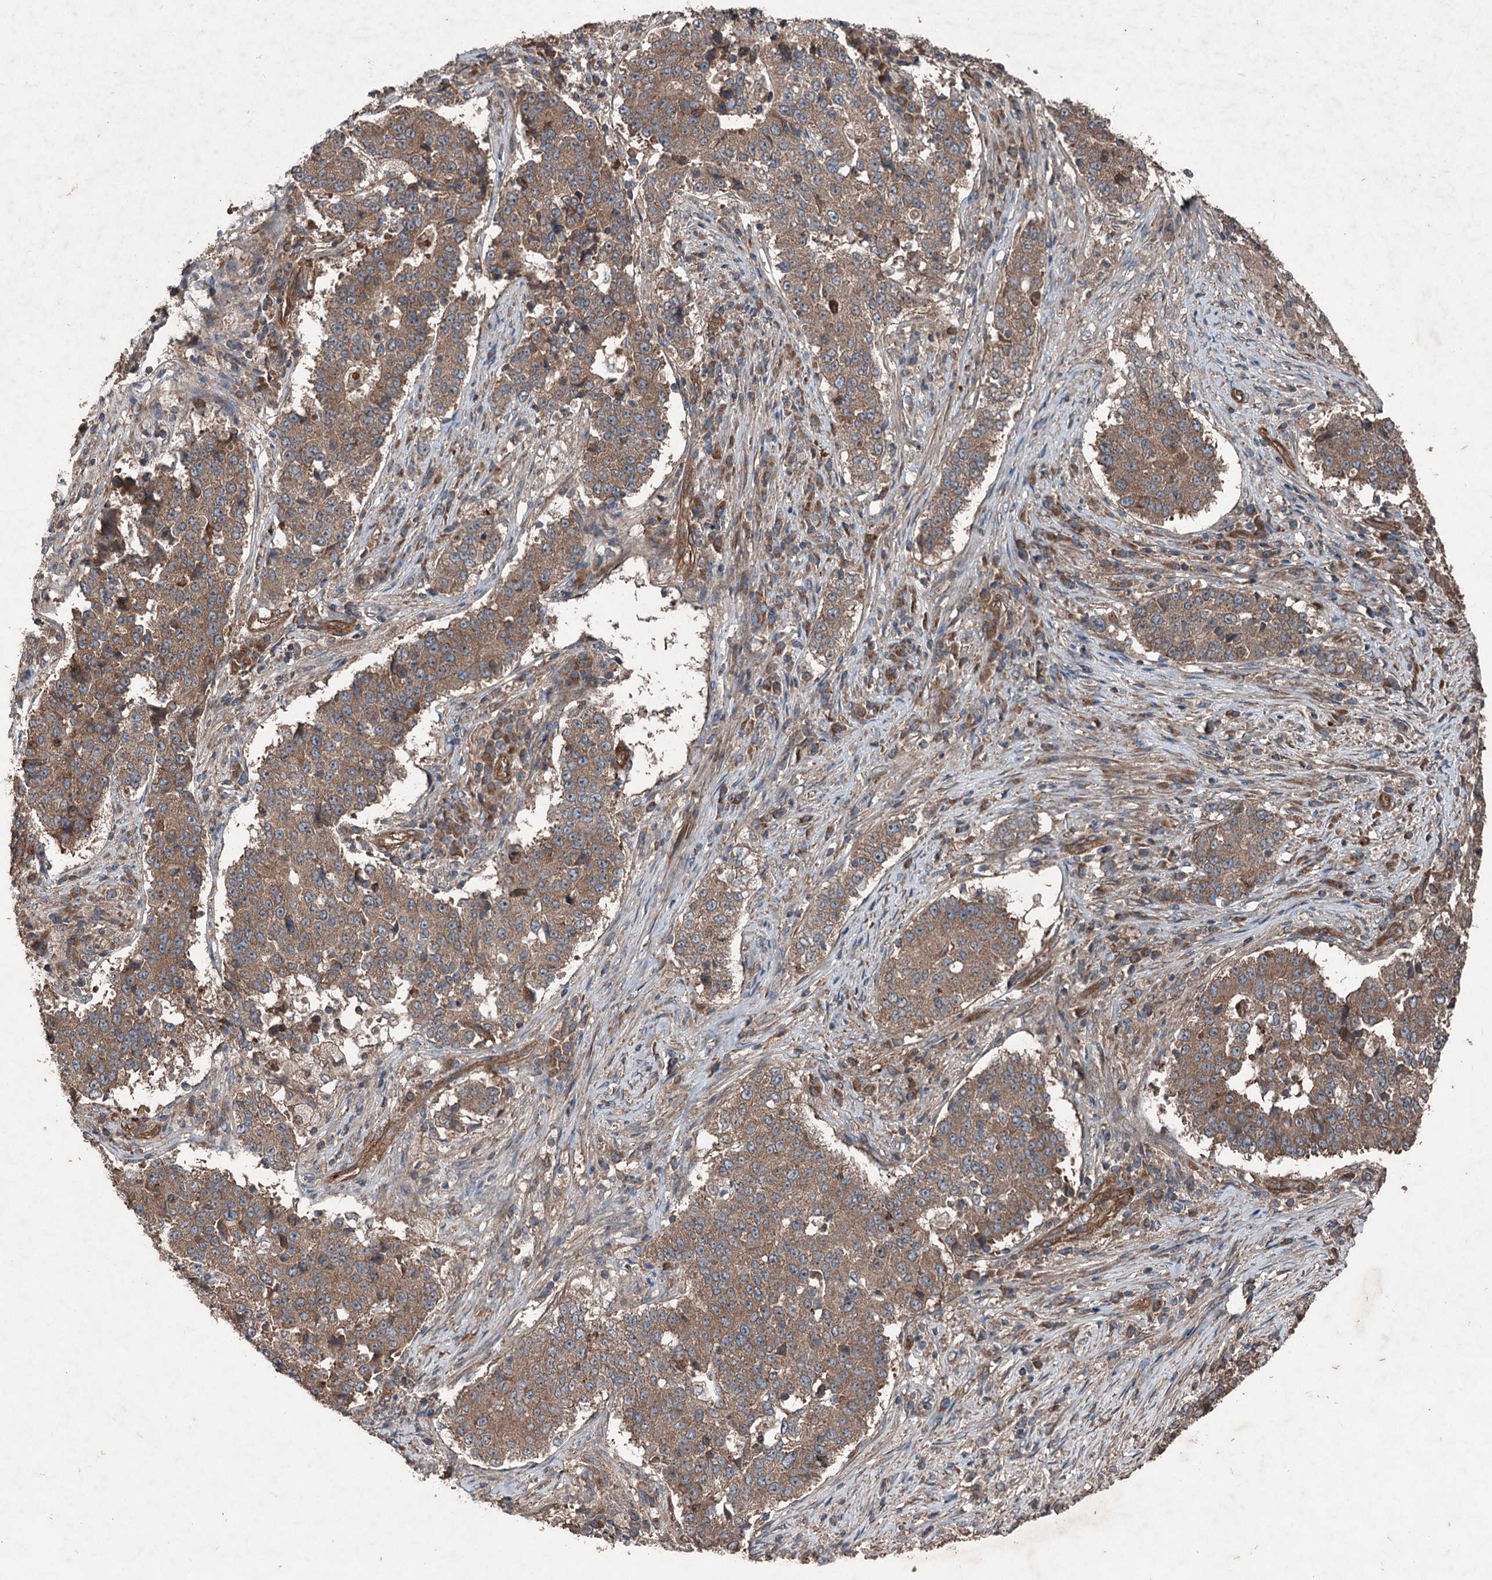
{"staining": {"intensity": "moderate", "quantity": ">75%", "location": "cytoplasmic/membranous"}, "tissue": "stomach cancer", "cell_type": "Tumor cells", "image_type": "cancer", "snomed": [{"axis": "morphology", "description": "Adenocarcinoma, NOS"}, {"axis": "topography", "description": "Stomach"}], "caption": "High-power microscopy captured an immunohistochemistry (IHC) photomicrograph of stomach cancer, revealing moderate cytoplasmic/membranous positivity in about >75% of tumor cells.", "gene": "RNF214", "patient": {"sex": "male", "age": 59}}